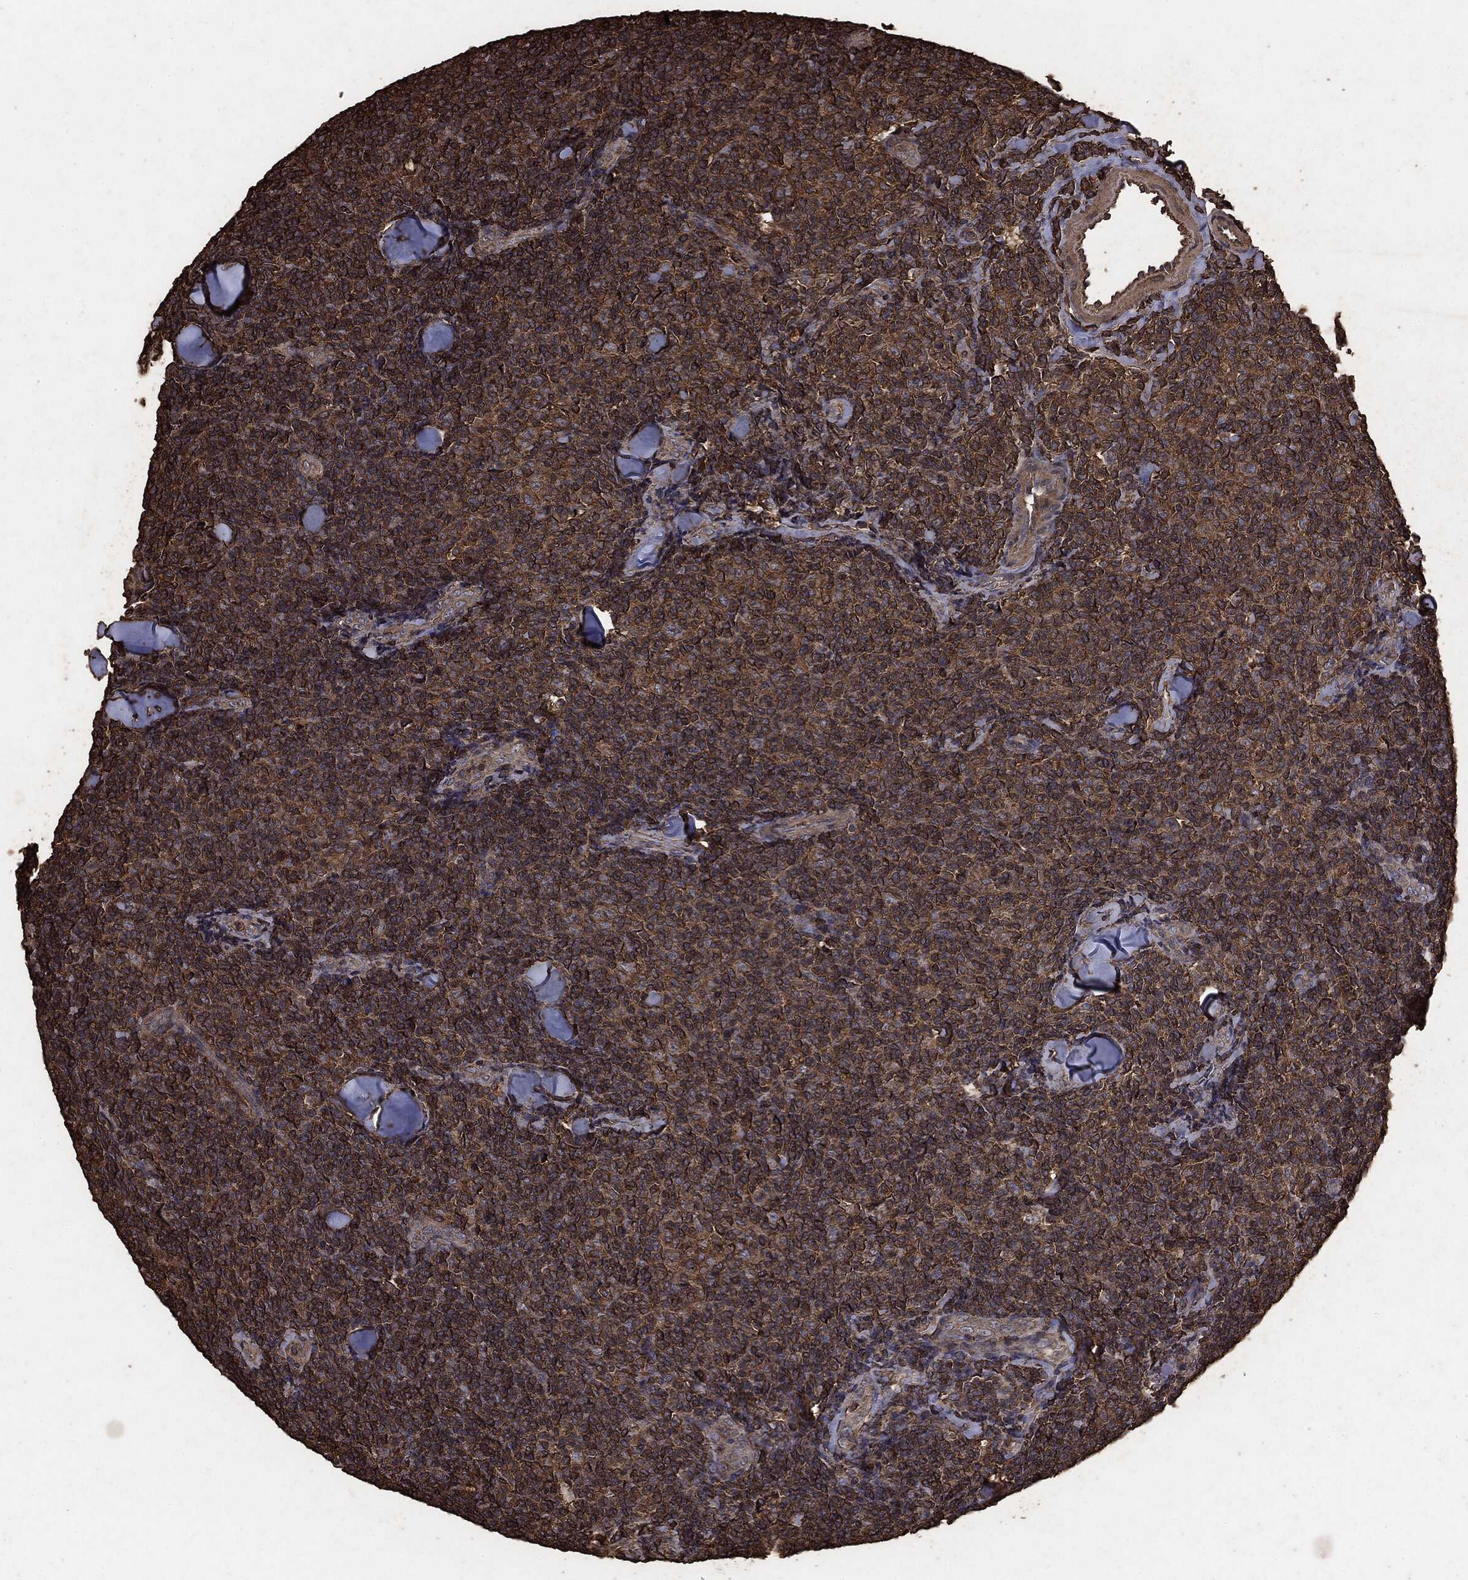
{"staining": {"intensity": "moderate", "quantity": ">75%", "location": "cytoplasmic/membranous"}, "tissue": "lymphoma", "cell_type": "Tumor cells", "image_type": "cancer", "snomed": [{"axis": "morphology", "description": "Malignant lymphoma, non-Hodgkin's type, Low grade"}, {"axis": "topography", "description": "Lymph node"}], "caption": "Immunohistochemical staining of lymphoma exhibits medium levels of moderate cytoplasmic/membranous protein positivity in approximately >75% of tumor cells. (Brightfield microscopy of DAB IHC at high magnification).", "gene": "MTOR", "patient": {"sex": "female", "age": 56}}